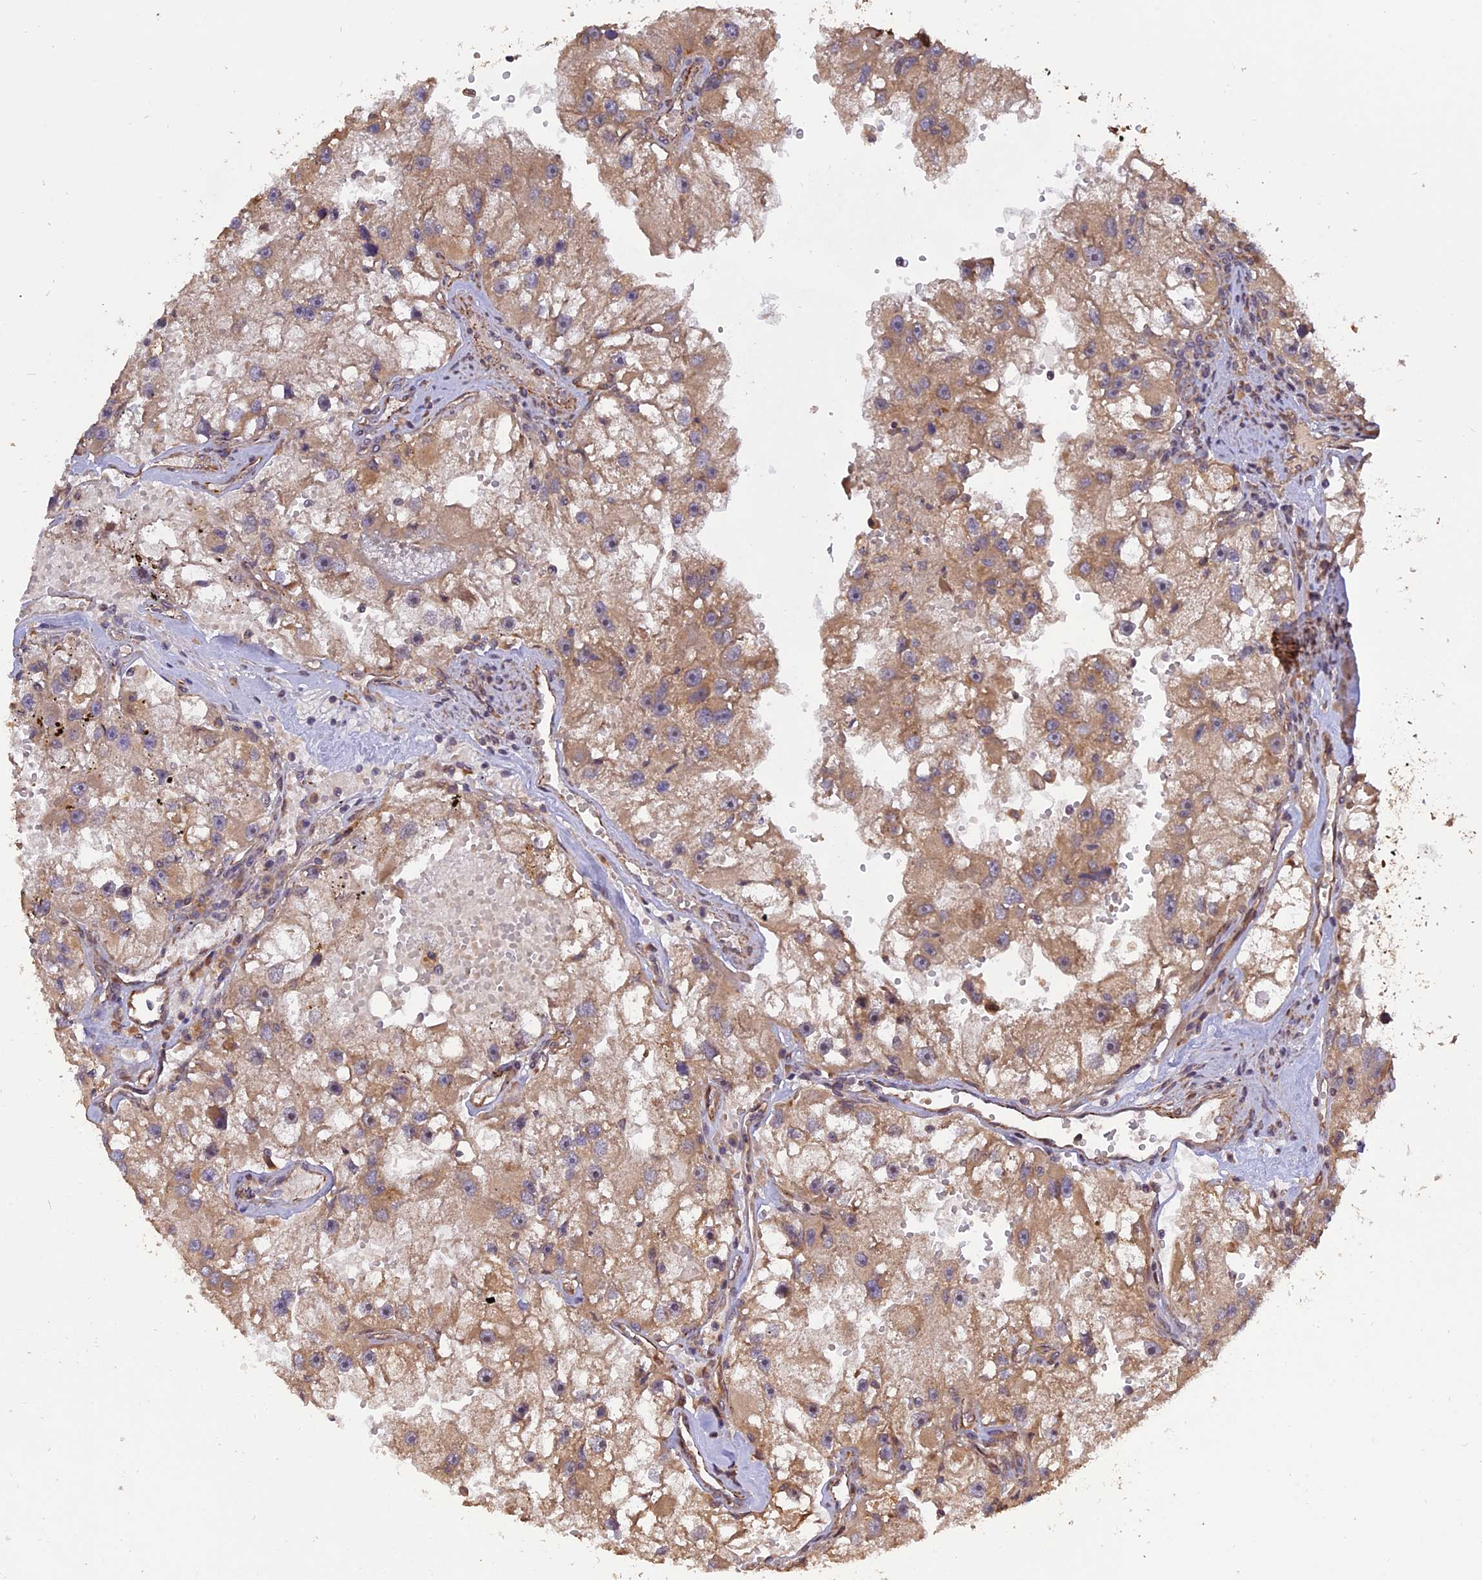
{"staining": {"intensity": "moderate", "quantity": ">75%", "location": "cytoplasmic/membranous"}, "tissue": "renal cancer", "cell_type": "Tumor cells", "image_type": "cancer", "snomed": [{"axis": "morphology", "description": "Adenocarcinoma, NOS"}, {"axis": "topography", "description": "Kidney"}], "caption": "Renal adenocarcinoma stained with a brown dye demonstrates moderate cytoplasmic/membranous positive positivity in approximately >75% of tumor cells.", "gene": "CREBL2", "patient": {"sex": "male", "age": 63}}